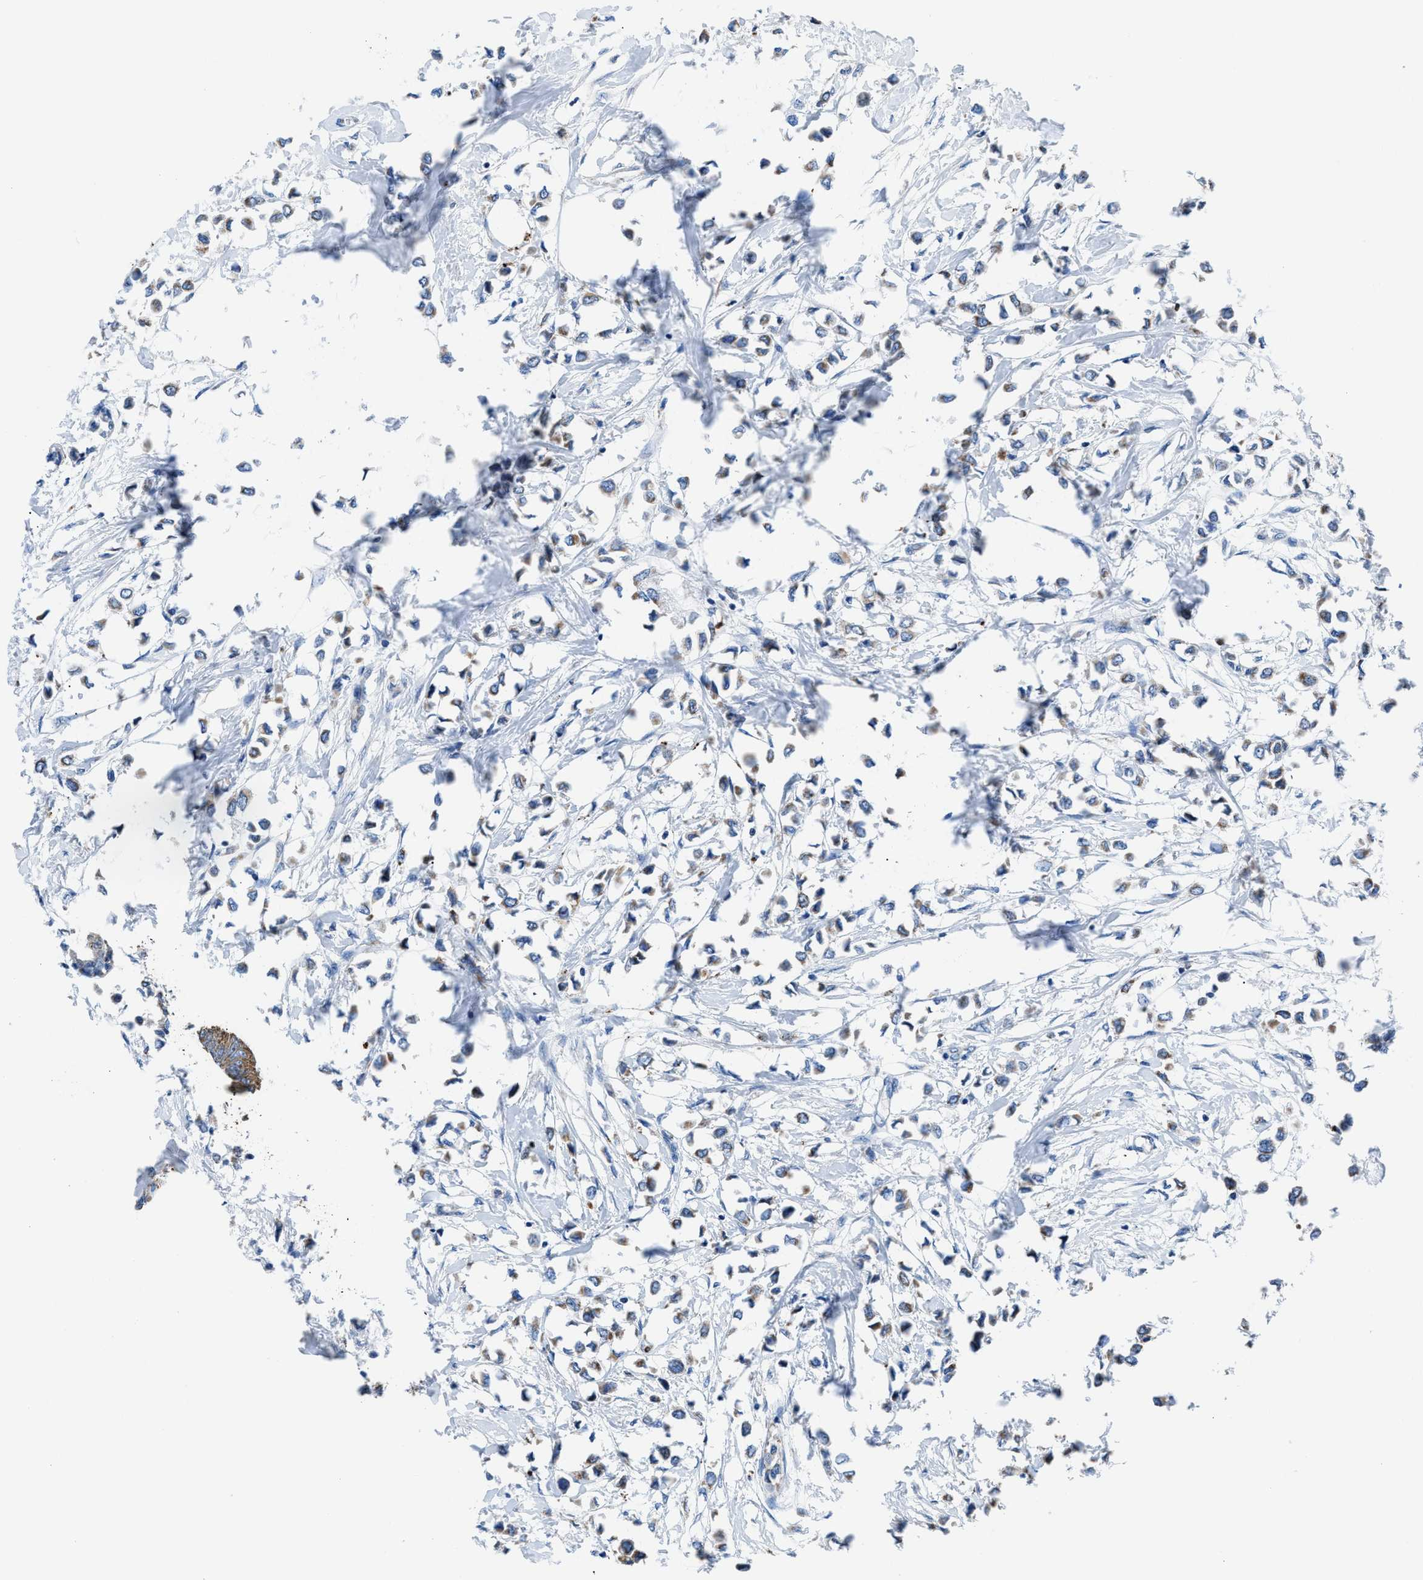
{"staining": {"intensity": "moderate", "quantity": "25%-75%", "location": "cytoplasmic/membranous"}, "tissue": "breast cancer", "cell_type": "Tumor cells", "image_type": "cancer", "snomed": [{"axis": "morphology", "description": "Lobular carcinoma"}, {"axis": "topography", "description": "Breast"}], "caption": "A histopathology image of human breast cancer stained for a protein displays moderate cytoplasmic/membranous brown staining in tumor cells. The protein is stained brown, and the nuclei are stained in blue (DAB IHC with brightfield microscopy, high magnification).", "gene": "ZDHHC3", "patient": {"sex": "female", "age": 51}}